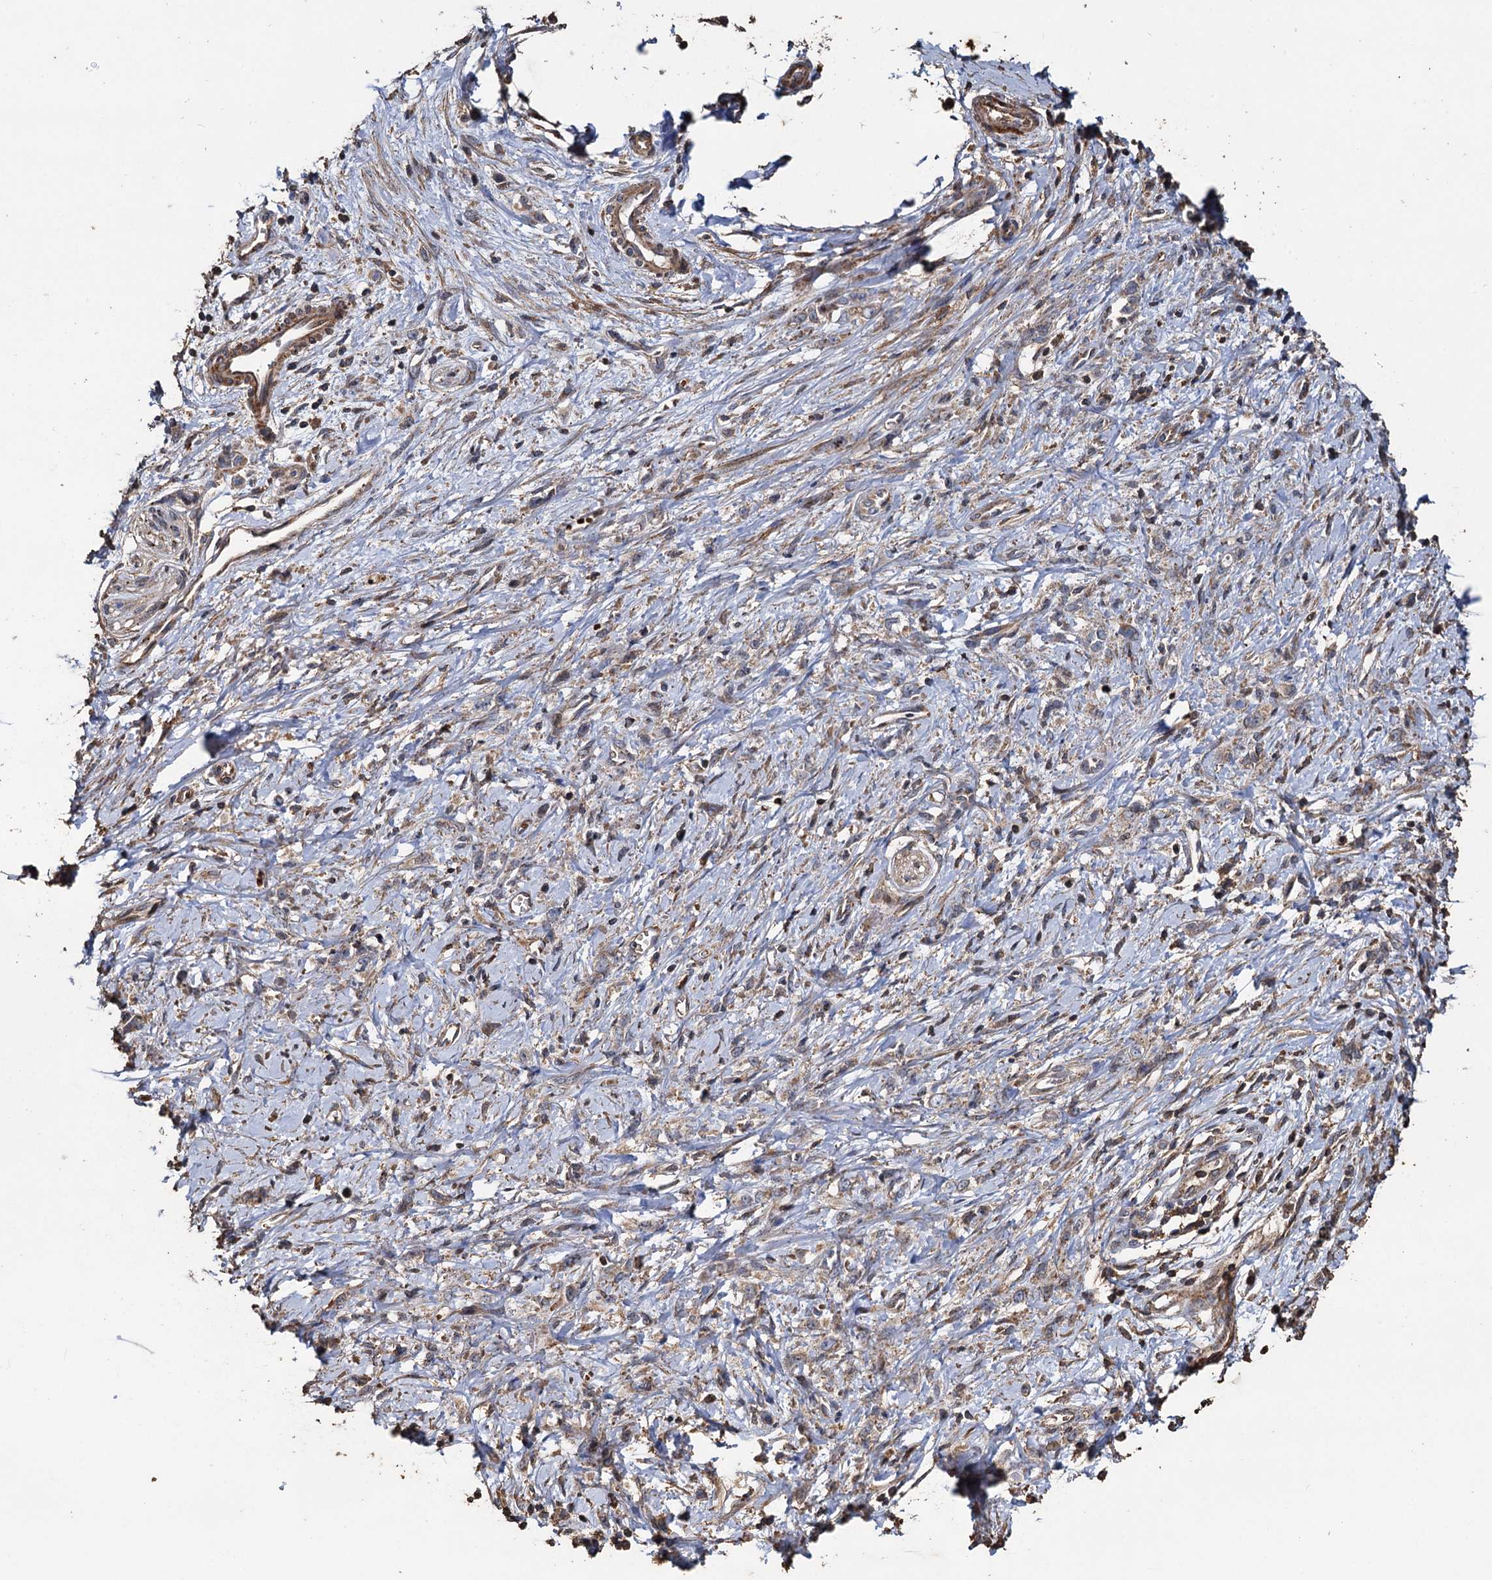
{"staining": {"intensity": "negative", "quantity": "none", "location": "none"}, "tissue": "stomach cancer", "cell_type": "Tumor cells", "image_type": "cancer", "snomed": [{"axis": "morphology", "description": "Adenocarcinoma, NOS"}, {"axis": "topography", "description": "Stomach"}], "caption": "Histopathology image shows no protein staining in tumor cells of stomach adenocarcinoma tissue.", "gene": "NOTCH2NLA", "patient": {"sex": "female", "age": 76}}